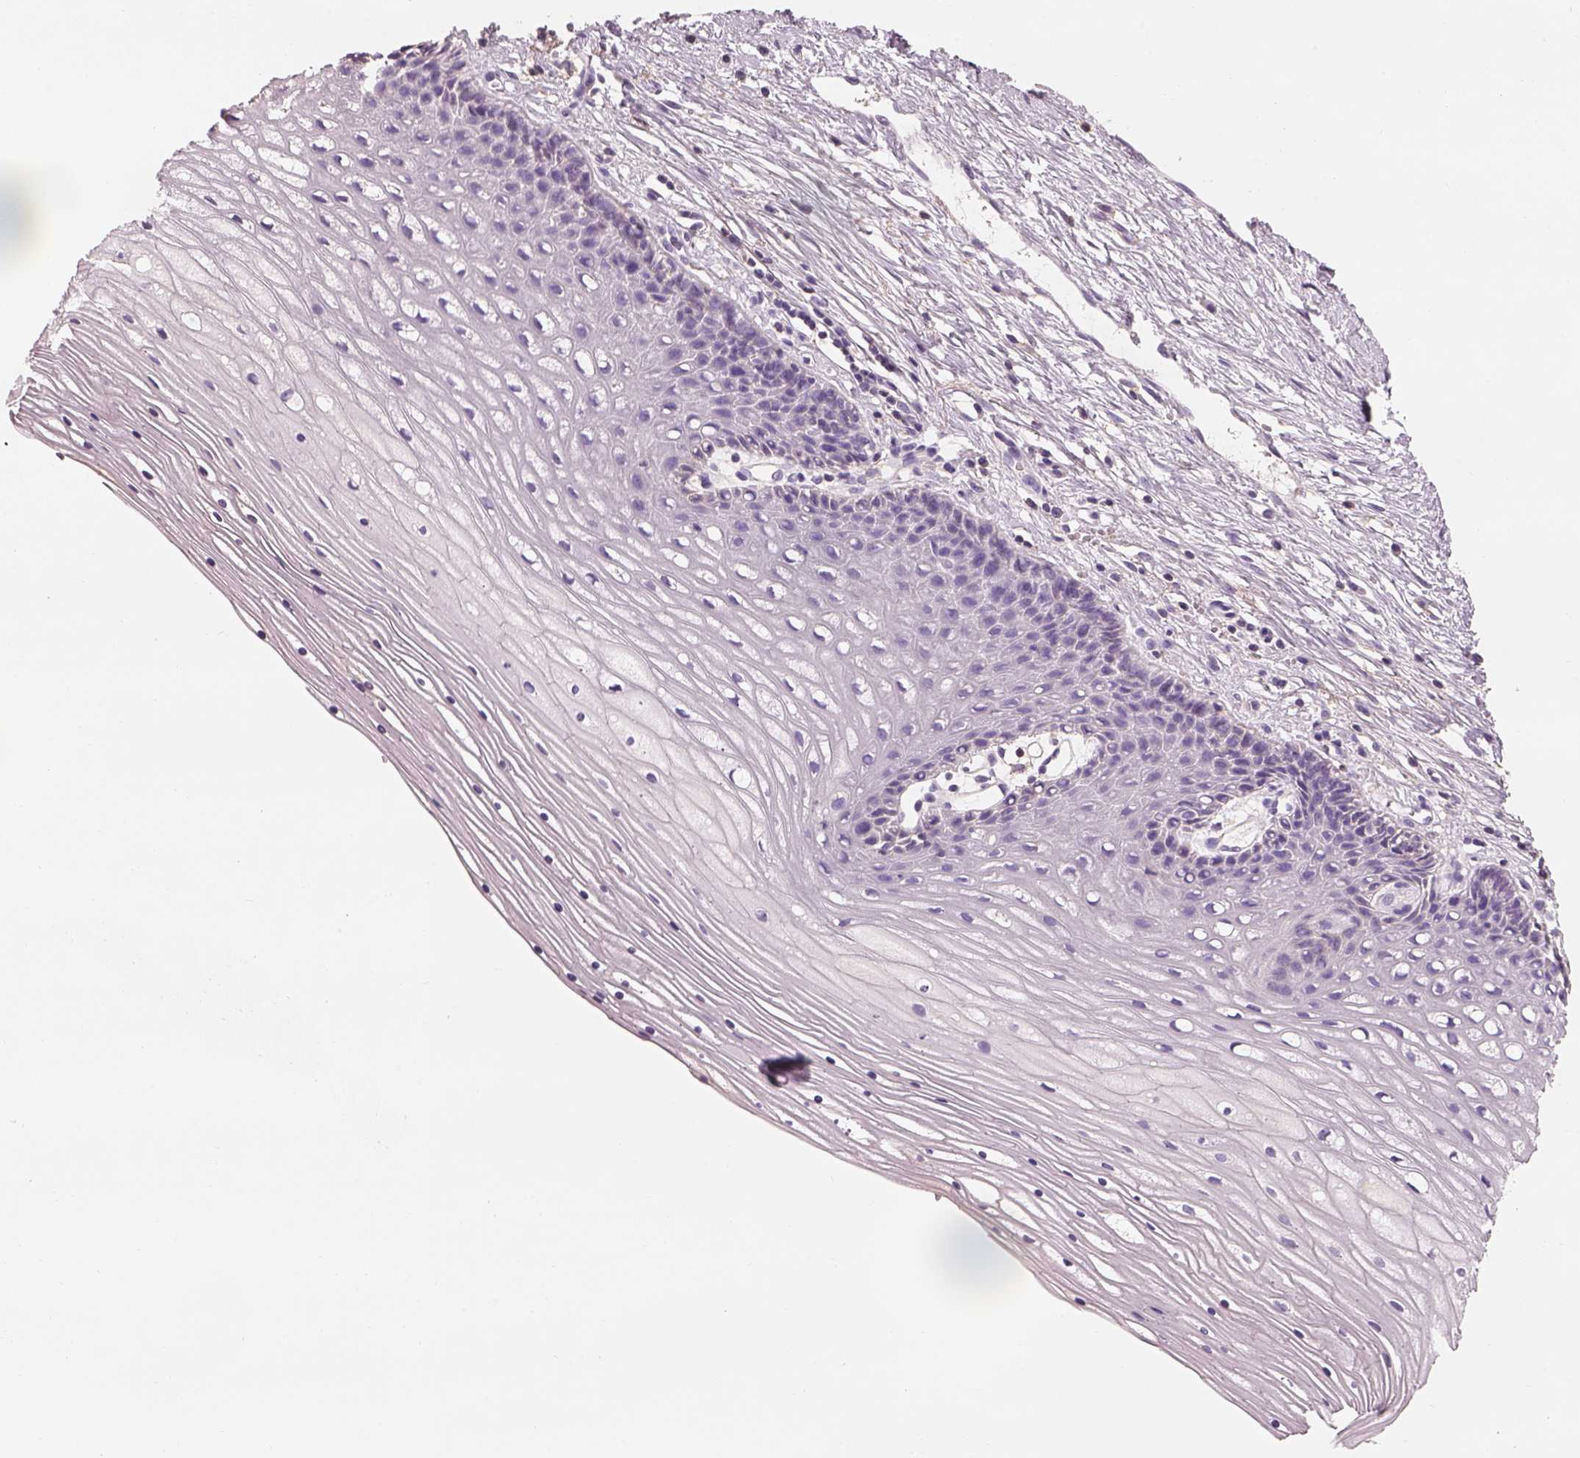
{"staining": {"intensity": "negative", "quantity": "none", "location": "none"}, "tissue": "cervix", "cell_type": "Squamous epithelial cells", "image_type": "normal", "snomed": [{"axis": "morphology", "description": "Normal tissue, NOS"}, {"axis": "topography", "description": "Cervix"}], "caption": "DAB immunohistochemical staining of normal cervix reveals no significant expression in squamous epithelial cells. Nuclei are stained in blue.", "gene": "OTUD6A", "patient": {"sex": "female", "age": 35}}